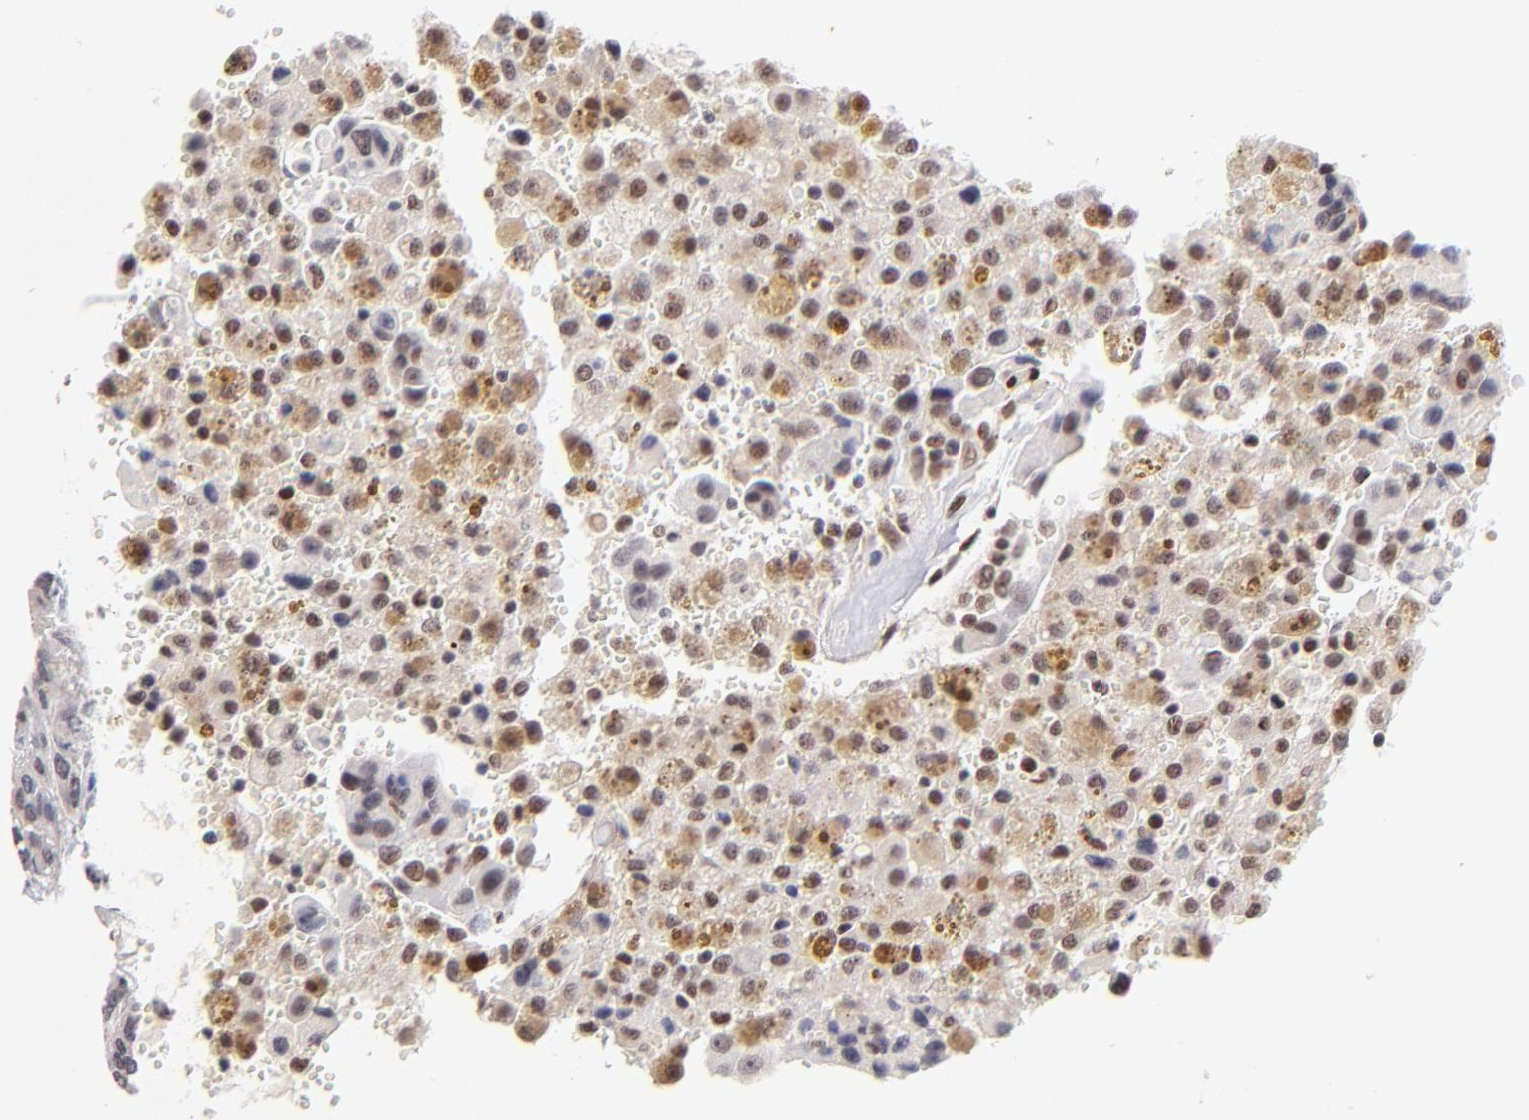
{"staining": {"intensity": "moderate", "quantity": ">75%", "location": "nuclear"}, "tissue": "thyroid cancer", "cell_type": "Tumor cells", "image_type": "cancer", "snomed": [{"axis": "morphology", "description": "Follicular adenoma carcinoma, NOS"}, {"axis": "topography", "description": "Thyroid gland"}], "caption": "Protein expression analysis of thyroid cancer (follicular adenoma carcinoma) reveals moderate nuclear positivity in about >75% of tumor cells.", "gene": "MIDEAS", "patient": {"sex": "female", "age": 71}}